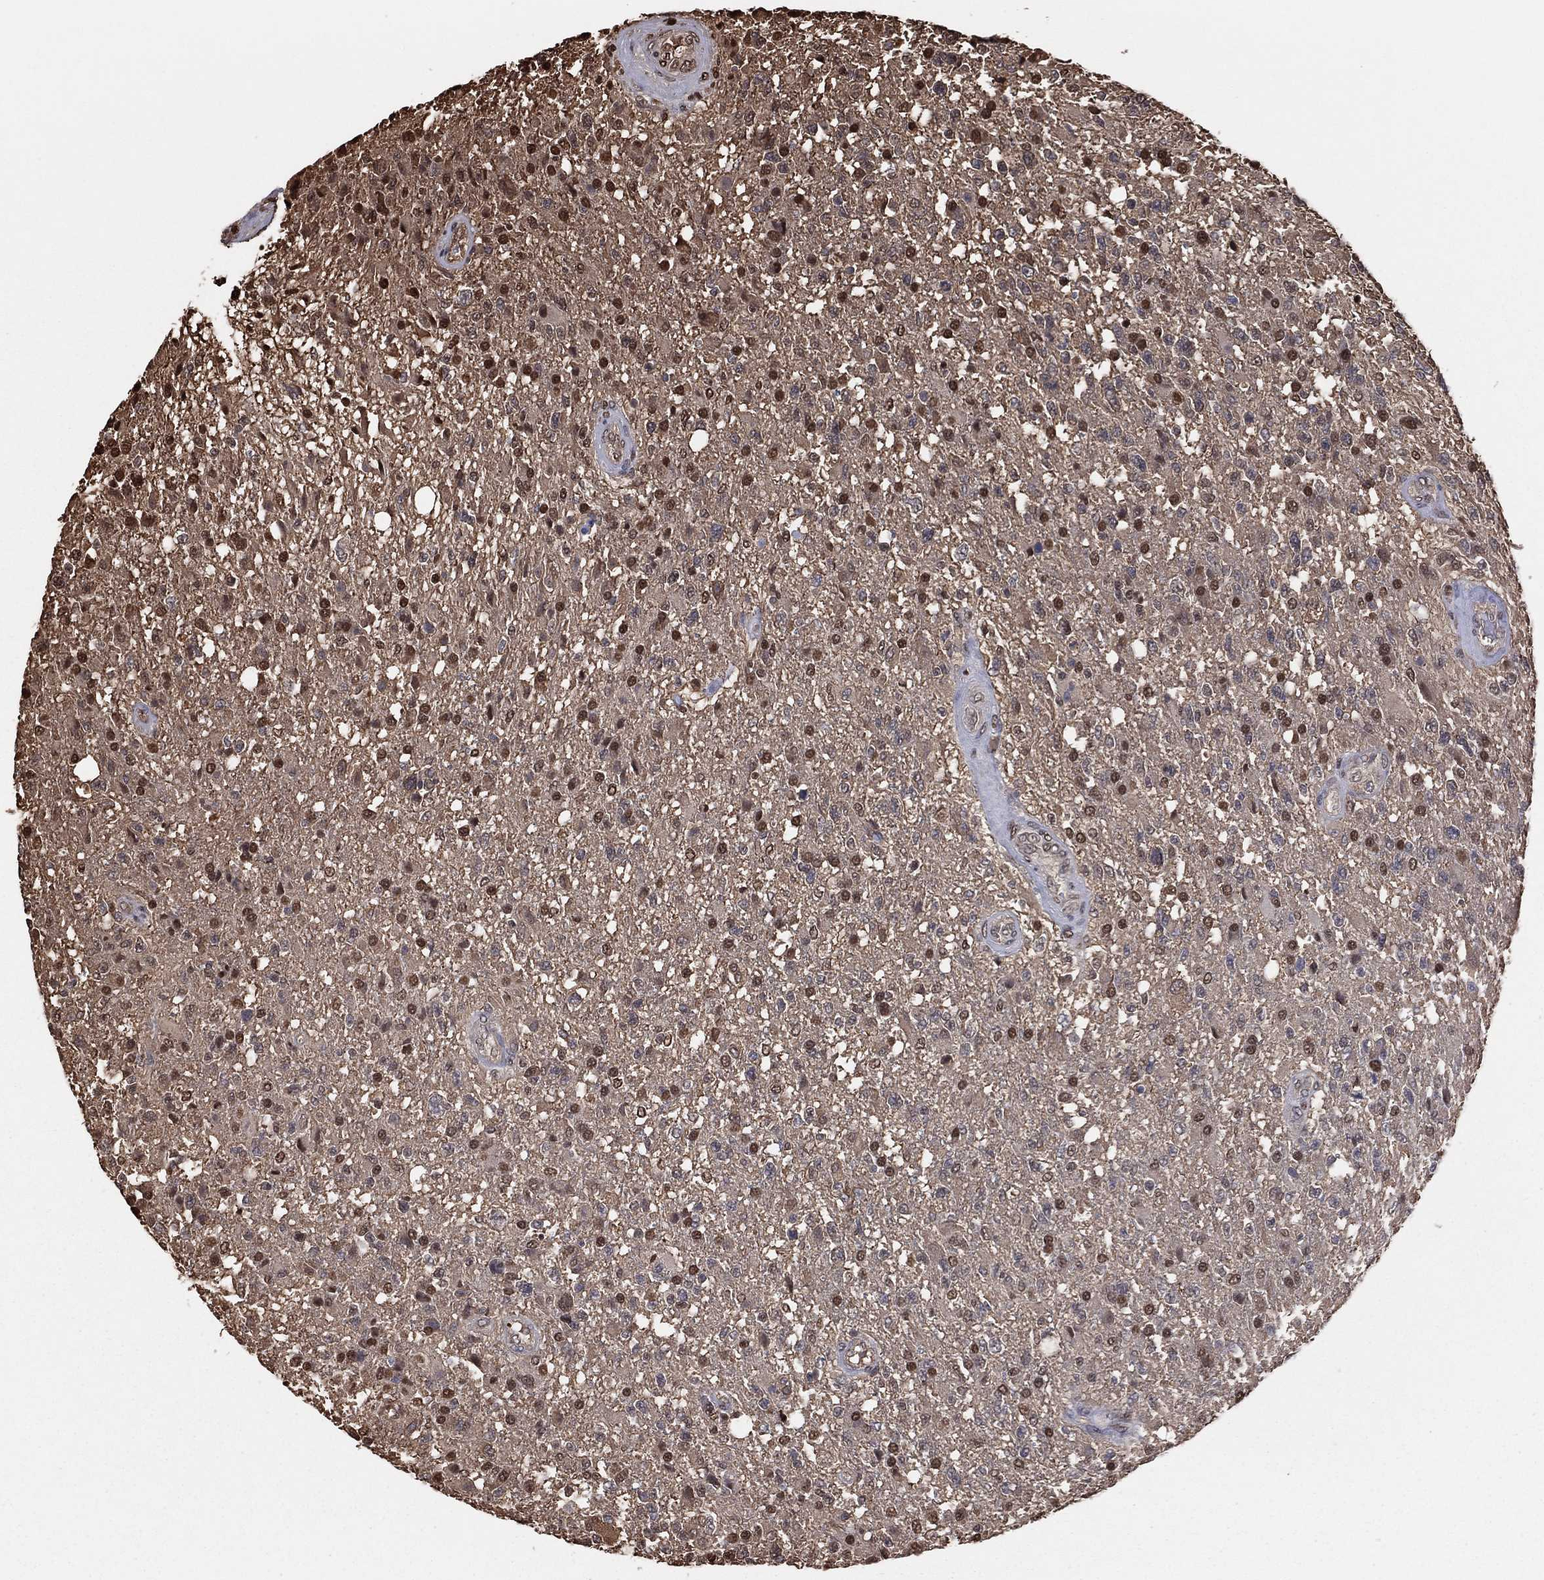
{"staining": {"intensity": "moderate", "quantity": "25%-75%", "location": "nuclear"}, "tissue": "glioma", "cell_type": "Tumor cells", "image_type": "cancer", "snomed": [{"axis": "morphology", "description": "Glioma, malignant, High grade"}, {"axis": "topography", "description": "Brain"}], "caption": "Protein analysis of malignant high-grade glioma tissue demonstrates moderate nuclear expression in approximately 25%-75% of tumor cells.", "gene": "GAPDH", "patient": {"sex": "male", "age": 56}}